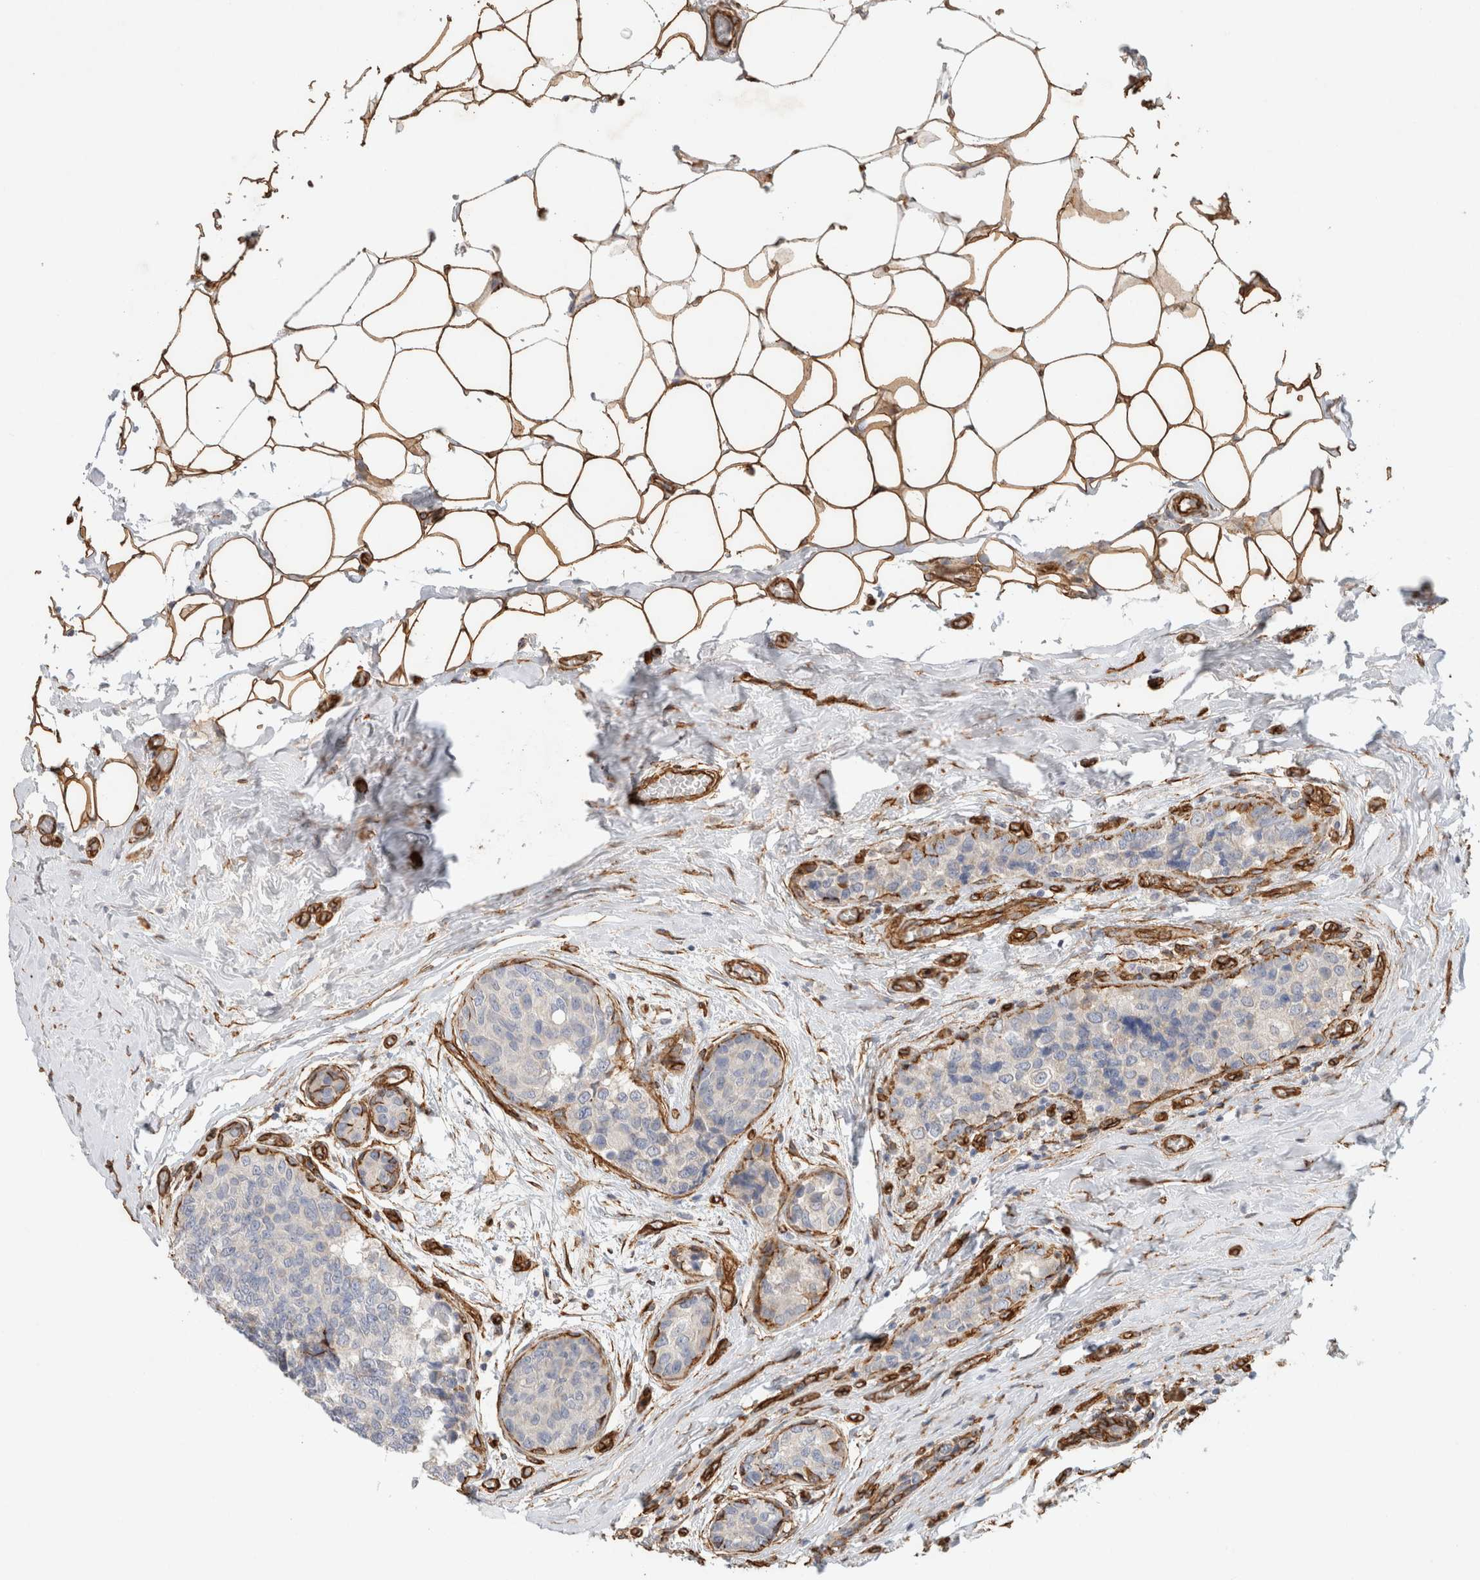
{"staining": {"intensity": "negative", "quantity": "none", "location": "none"}, "tissue": "breast cancer", "cell_type": "Tumor cells", "image_type": "cancer", "snomed": [{"axis": "morphology", "description": "Normal tissue, NOS"}, {"axis": "morphology", "description": "Duct carcinoma"}, {"axis": "topography", "description": "Breast"}], "caption": "DAB immunohistochemical staining of human breast cancer (invasive ductal carcinoma) displays no significant expression in tumor cells.", "gene": "JMJD4", "patient": {"sex": "female", "age": 43}}